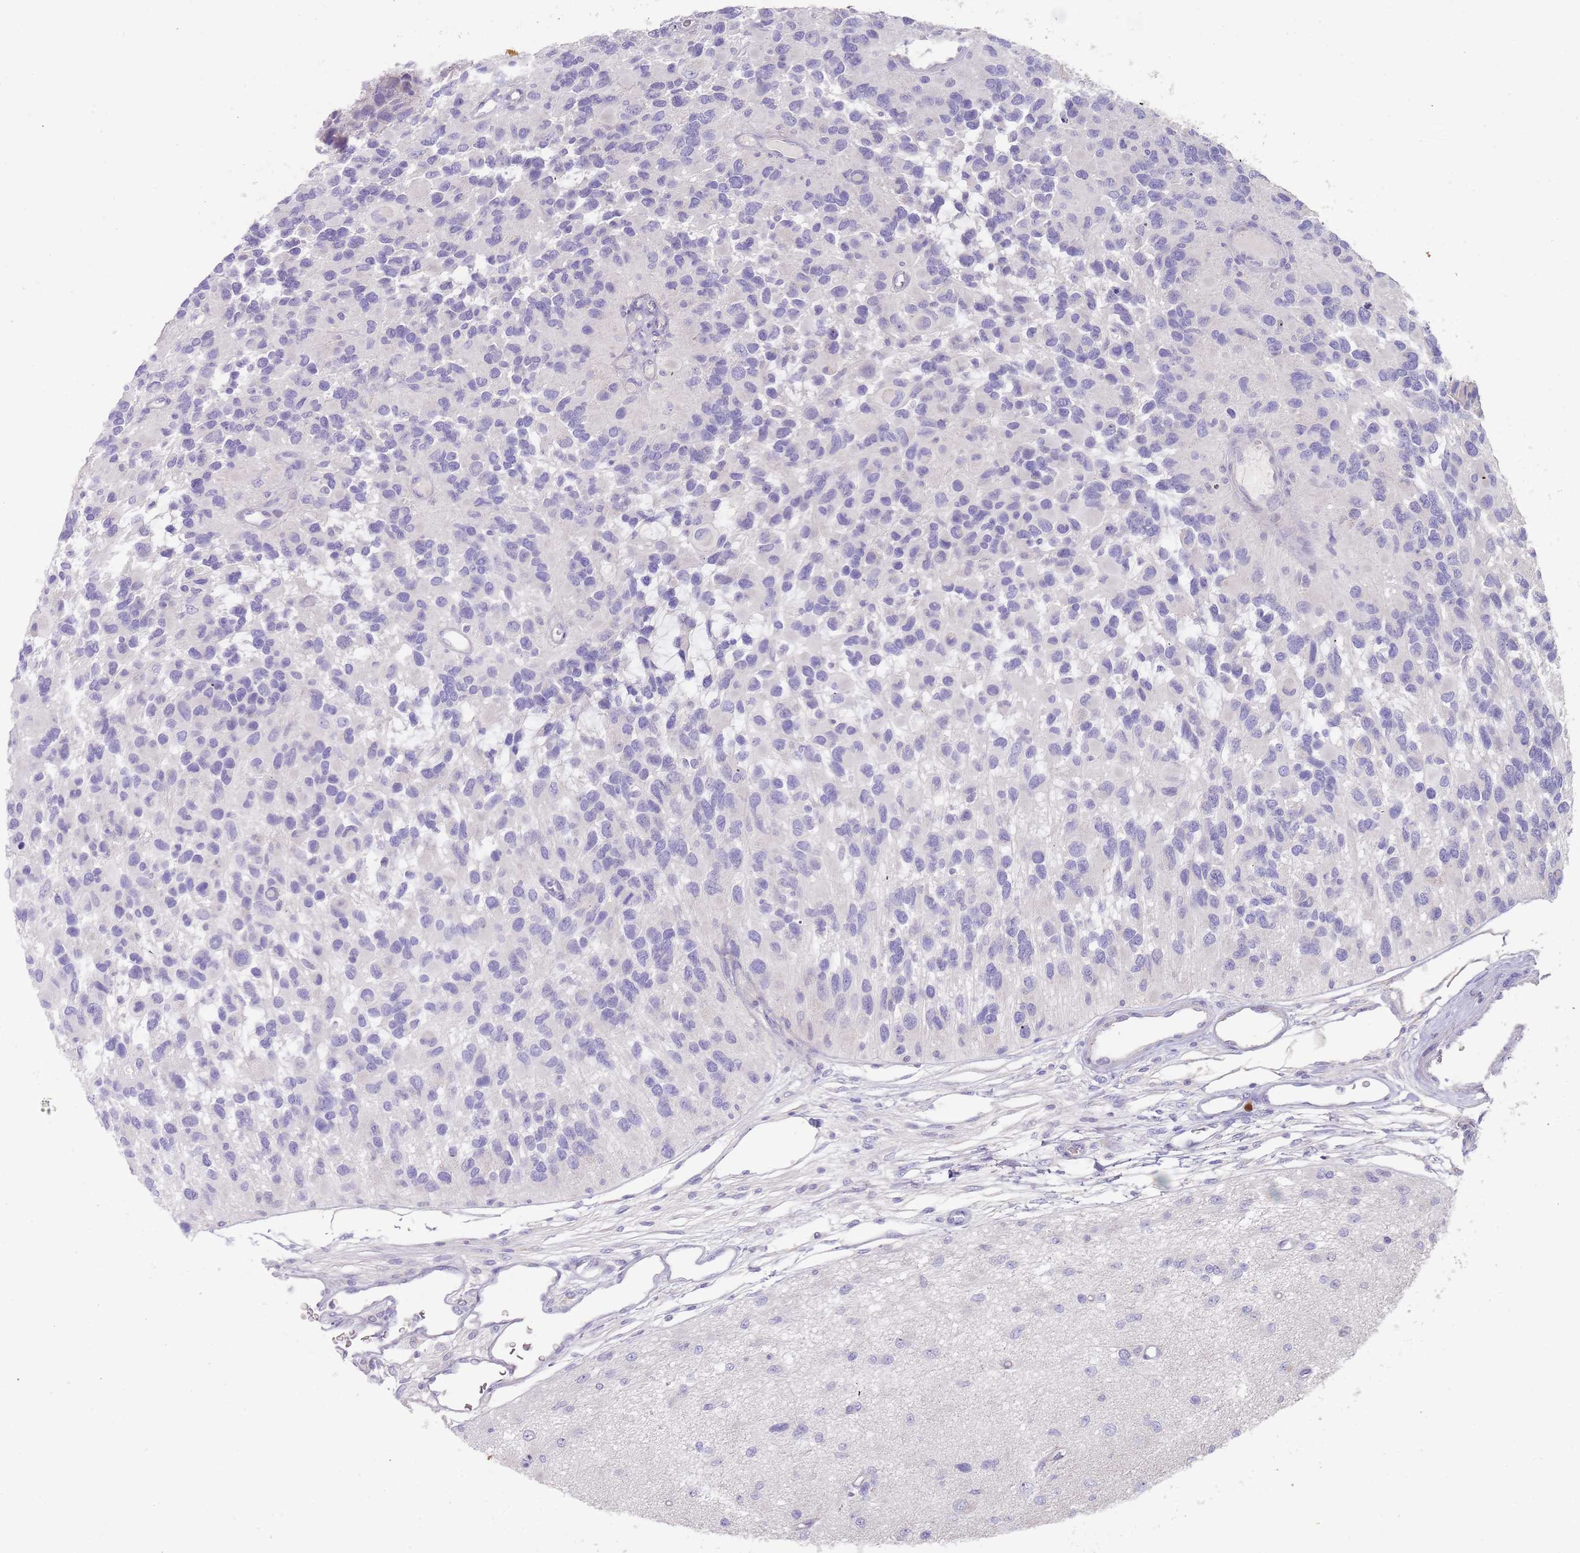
{"staining": {"intensity": "negative", "quantity": "none", "location": "none"}, "tissue": "glioma", "cell_type": "Tumor cells", "image_type": "cancer", "snomed": [{"axis": "morphology", "description": "Glioma, malignant, High grade"}, {"axis": "topography", "description": "Brain"}], "caption": "Tumor cells are negative for protein expression in human glioma.", "gene": "PRAC1", "patient": {"sex": "male", "age": 77}}